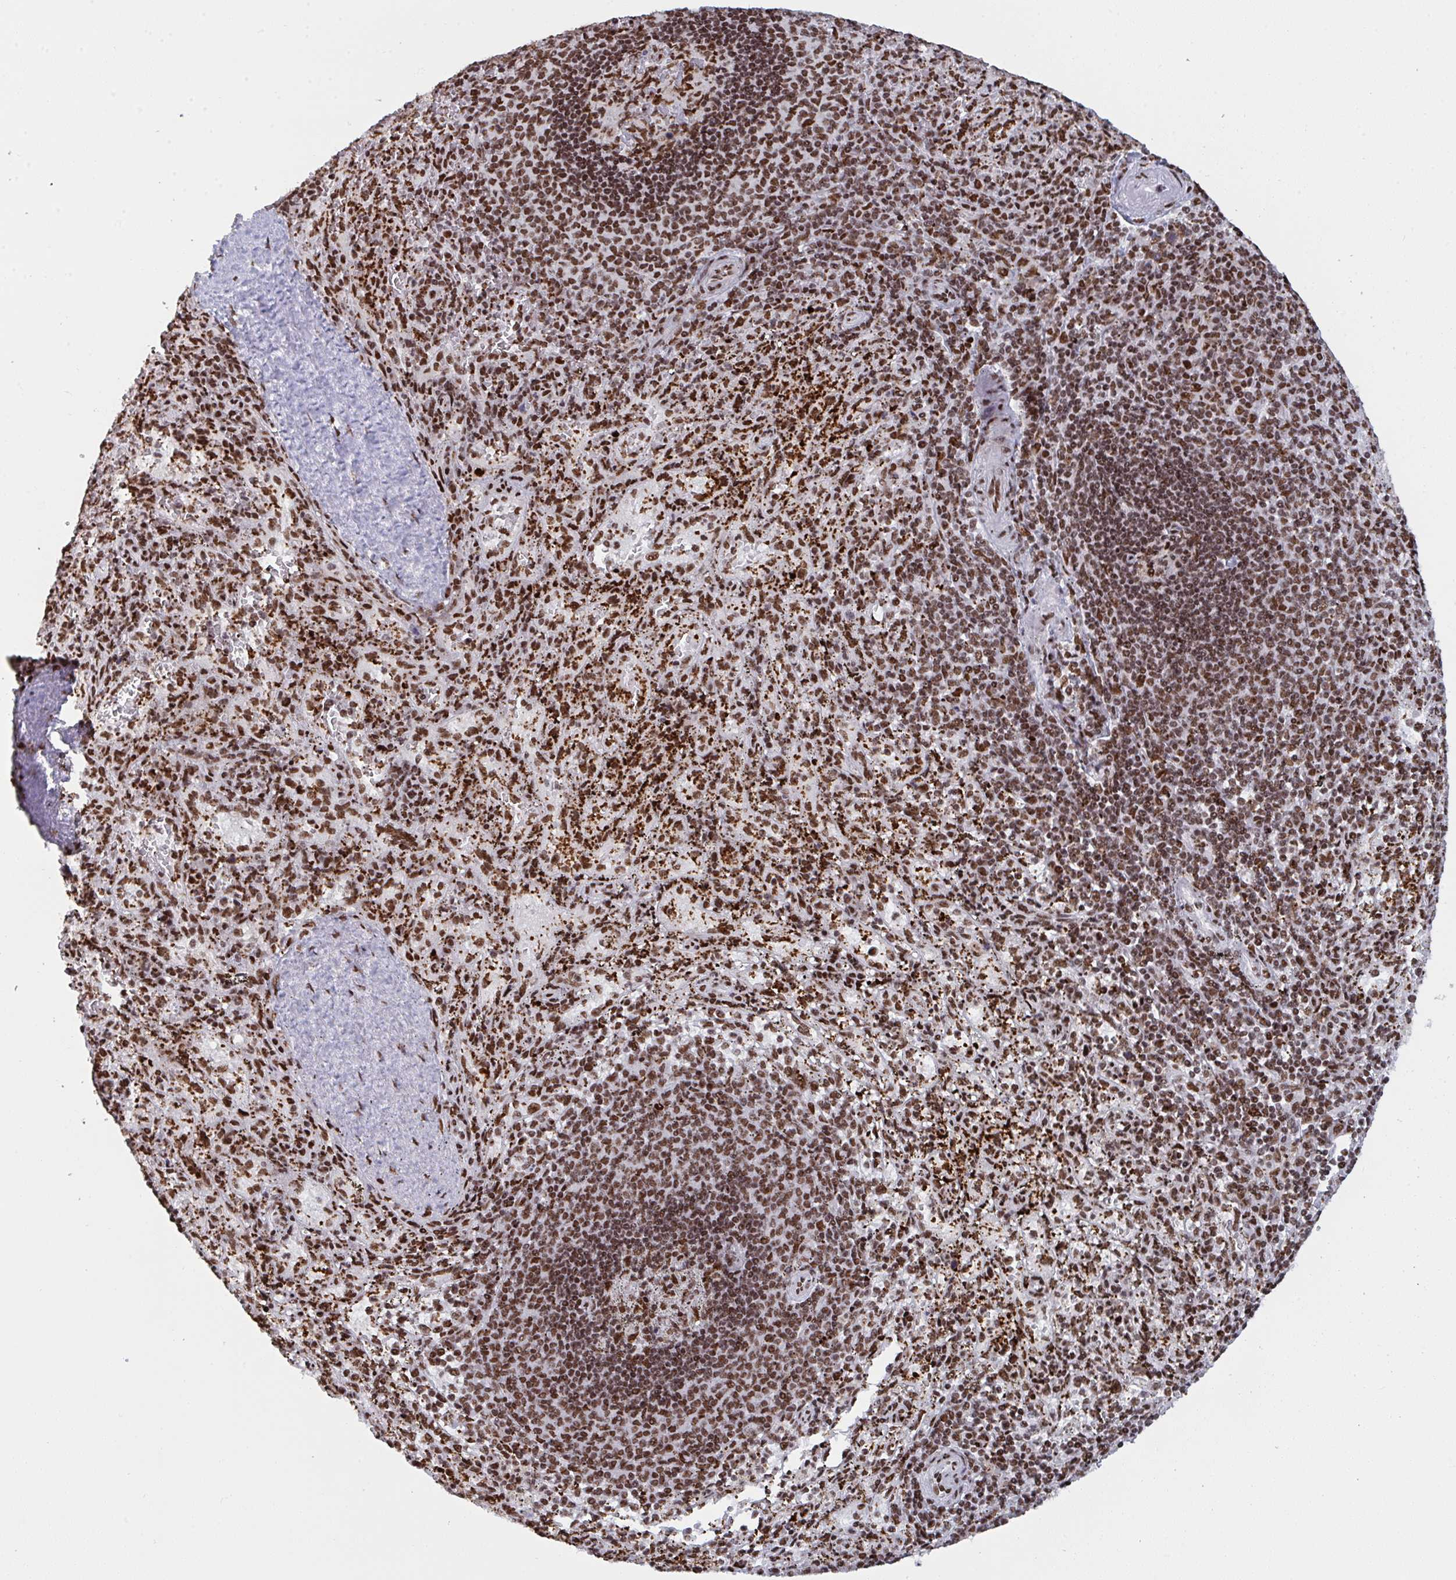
{"staining": {"intensity": "strong", "quantity": ">75%", "location": "nuclear"}, "tissue": "spleen", "cell_type": "Cells in red pulp", "image_type": "normal", "snomed": [{"axis": "morphology", "description": "Normal tissue, NOS"}, {"axis": "topography", "description": "Spleen"}], "caption": "An immunohistochemistry photomicrograph of unremarkable tissue is shown. Protein staining in brown shows strong nuclear positivity in spleen within cells in red pulp.", "gene": "ZNF607", "patient": {"sex": "male", "age": 57}}